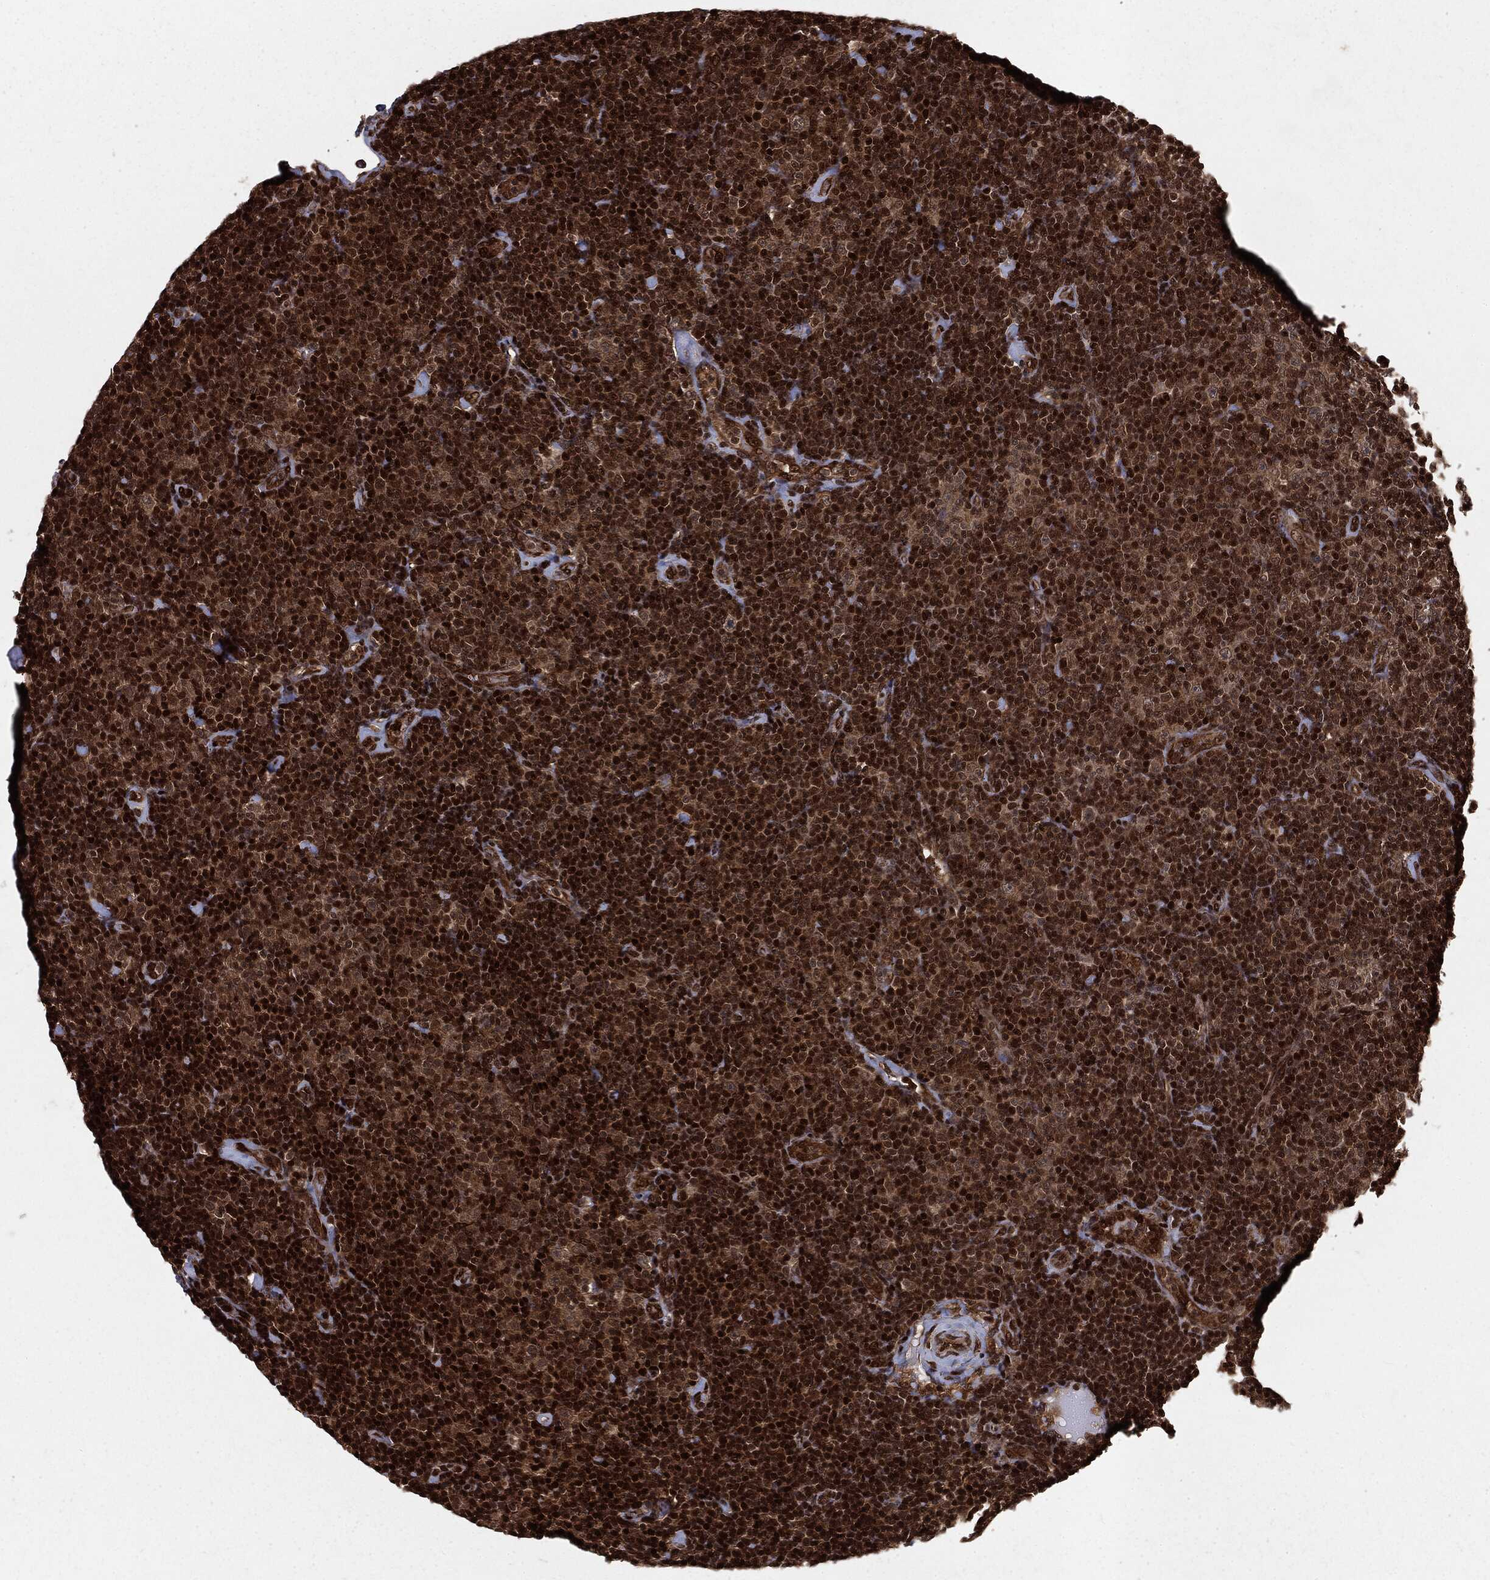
{"staining": {"intensity": "strong", "quantity": ">75%", "location": "cytoplasmic/membranous,nuclear"}, "tissue": "lymphoma", "cell_type": "Tumor cells", "image_type": "cancer", "snomed": [{"axis": "morphology", "description": "Malignant lymphoma, non-Hodgkin's type, Low grade"}, {"axis": "topography", "description": "Lymph node"}], "caption": "A micrograph showing strong cytoplasmic/membranous and nuclear staining in approximately >75% of tumor cells in lymphoma, as visualized by brown immunohistochemical staining.", "gene": "RANBP9", "patient": {"sex": "male", "age": 81}}